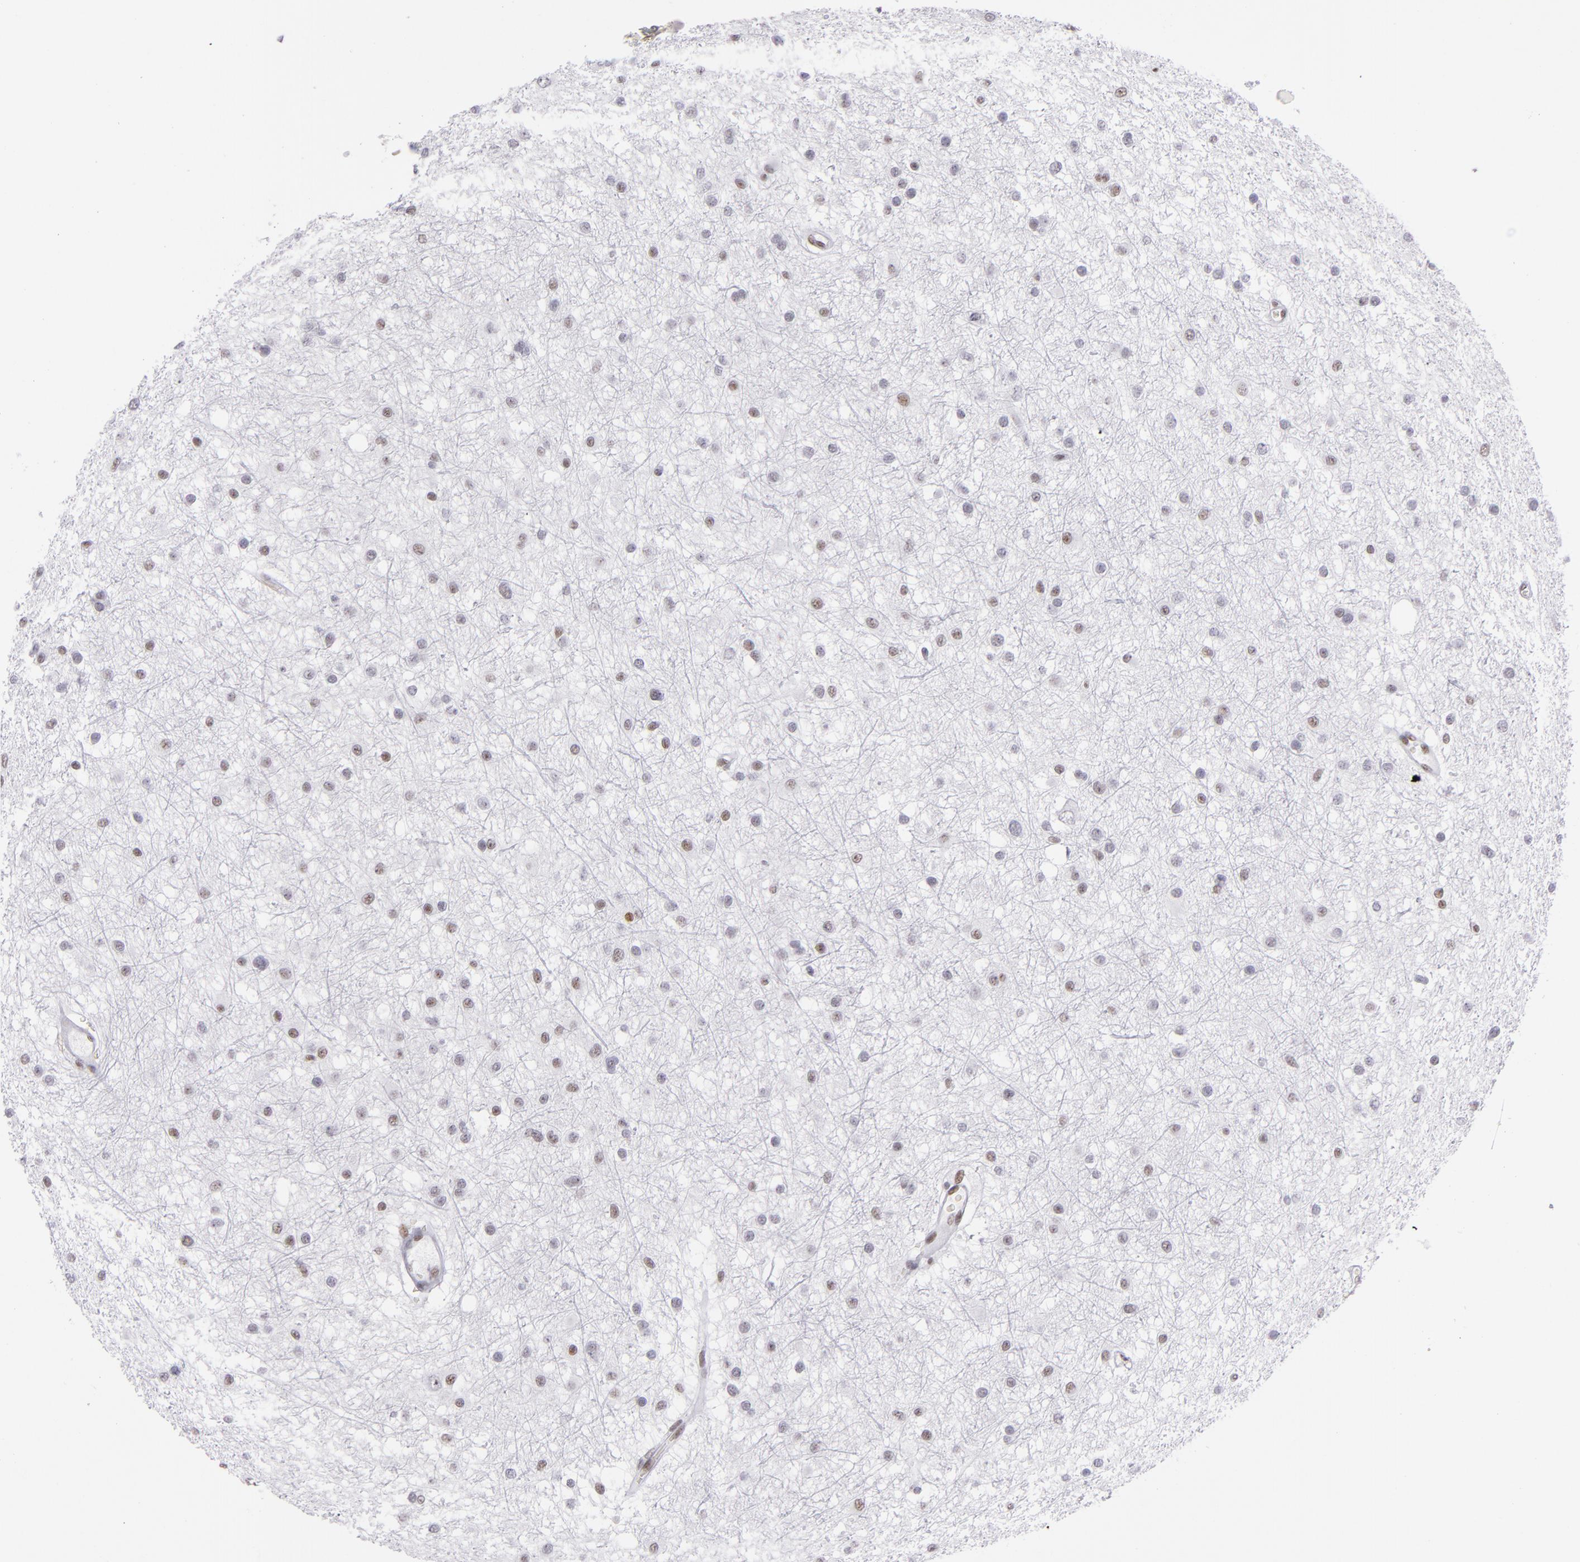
{"staining": {"intensity": "weak", "quantity": "<25%", "location": "nuclear"}, "tissue": "glioma", "cell_type": "Tumor cells", "image_type": "cancer", "snomed": [{"axis": "morphology", "description": "Glioma, malignant, Low grade"}, {"axis": "topography", "description": "Brain"}], "caption": "Glioma was stained to show a protein in brown. There is no significant positivity in tumor cells. (Stains: DAB IHC with hematoxylin counter stain, Microscopy: brightfield microscopy at high magnification).", "gene": "TOP3A", "patient": {"sex": "female", "age": 36}}